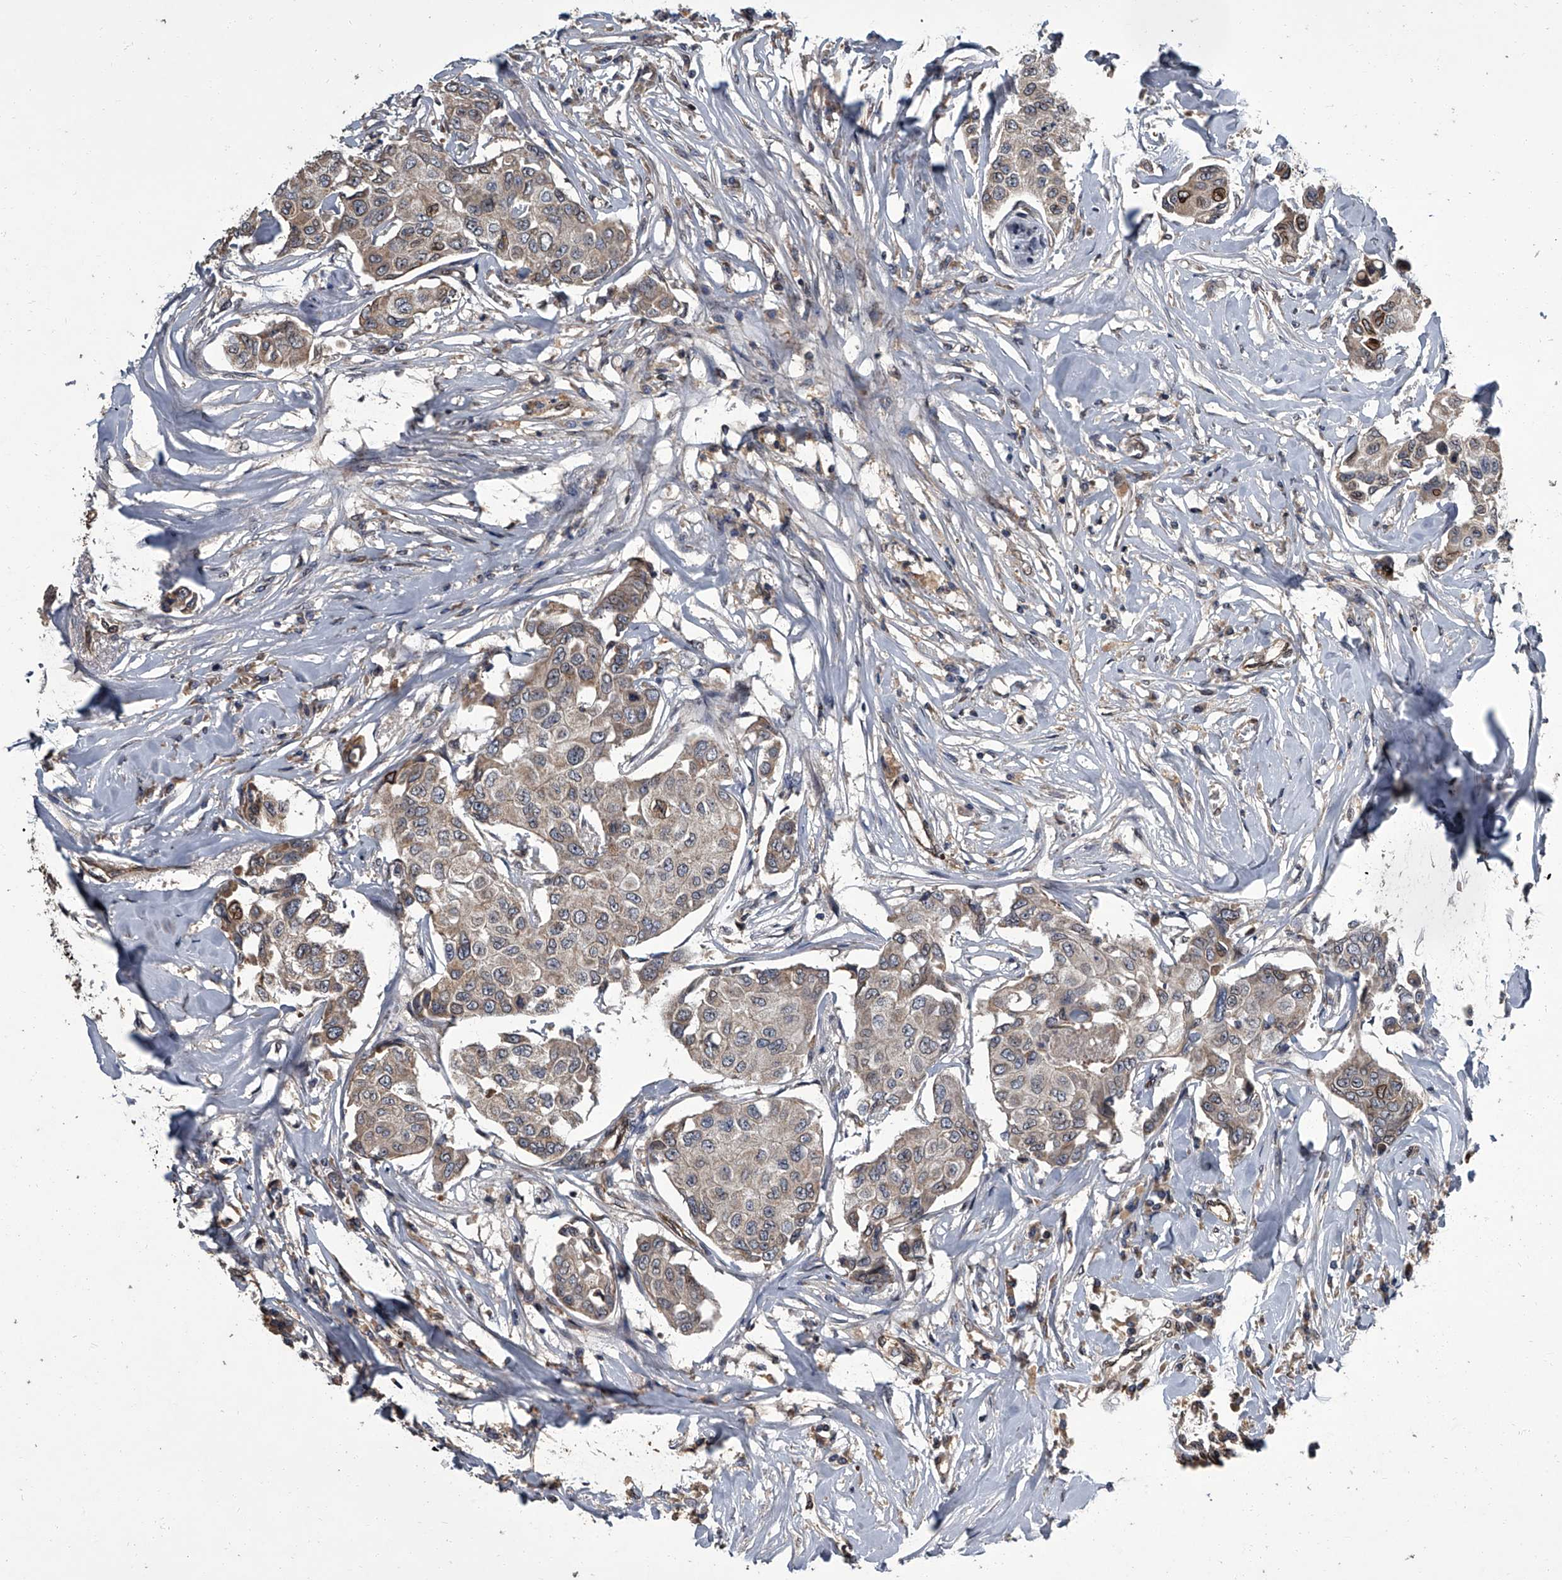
{"staining": {"intensity": "weak", "quantity": ">75%", "location": "cytoplasmic/membranous"}, "tissue": "breast cancer", "cell_type": "Tumor cells", "image_type": "cancer", "snomed": [{"axis": "morphology", "description": "Duct carcinoma"}, {"axis": "topography", "description": "Breast"}], "caption": "A high-resolution photomicrograph shows immunohistochemistry staining of breast cancer, which reveals weak cytoplasmic/membranous staining in about >75% of tumor cells.", "gene": "LRRC8C", "patient": {"sex": "female", "age": 80}}